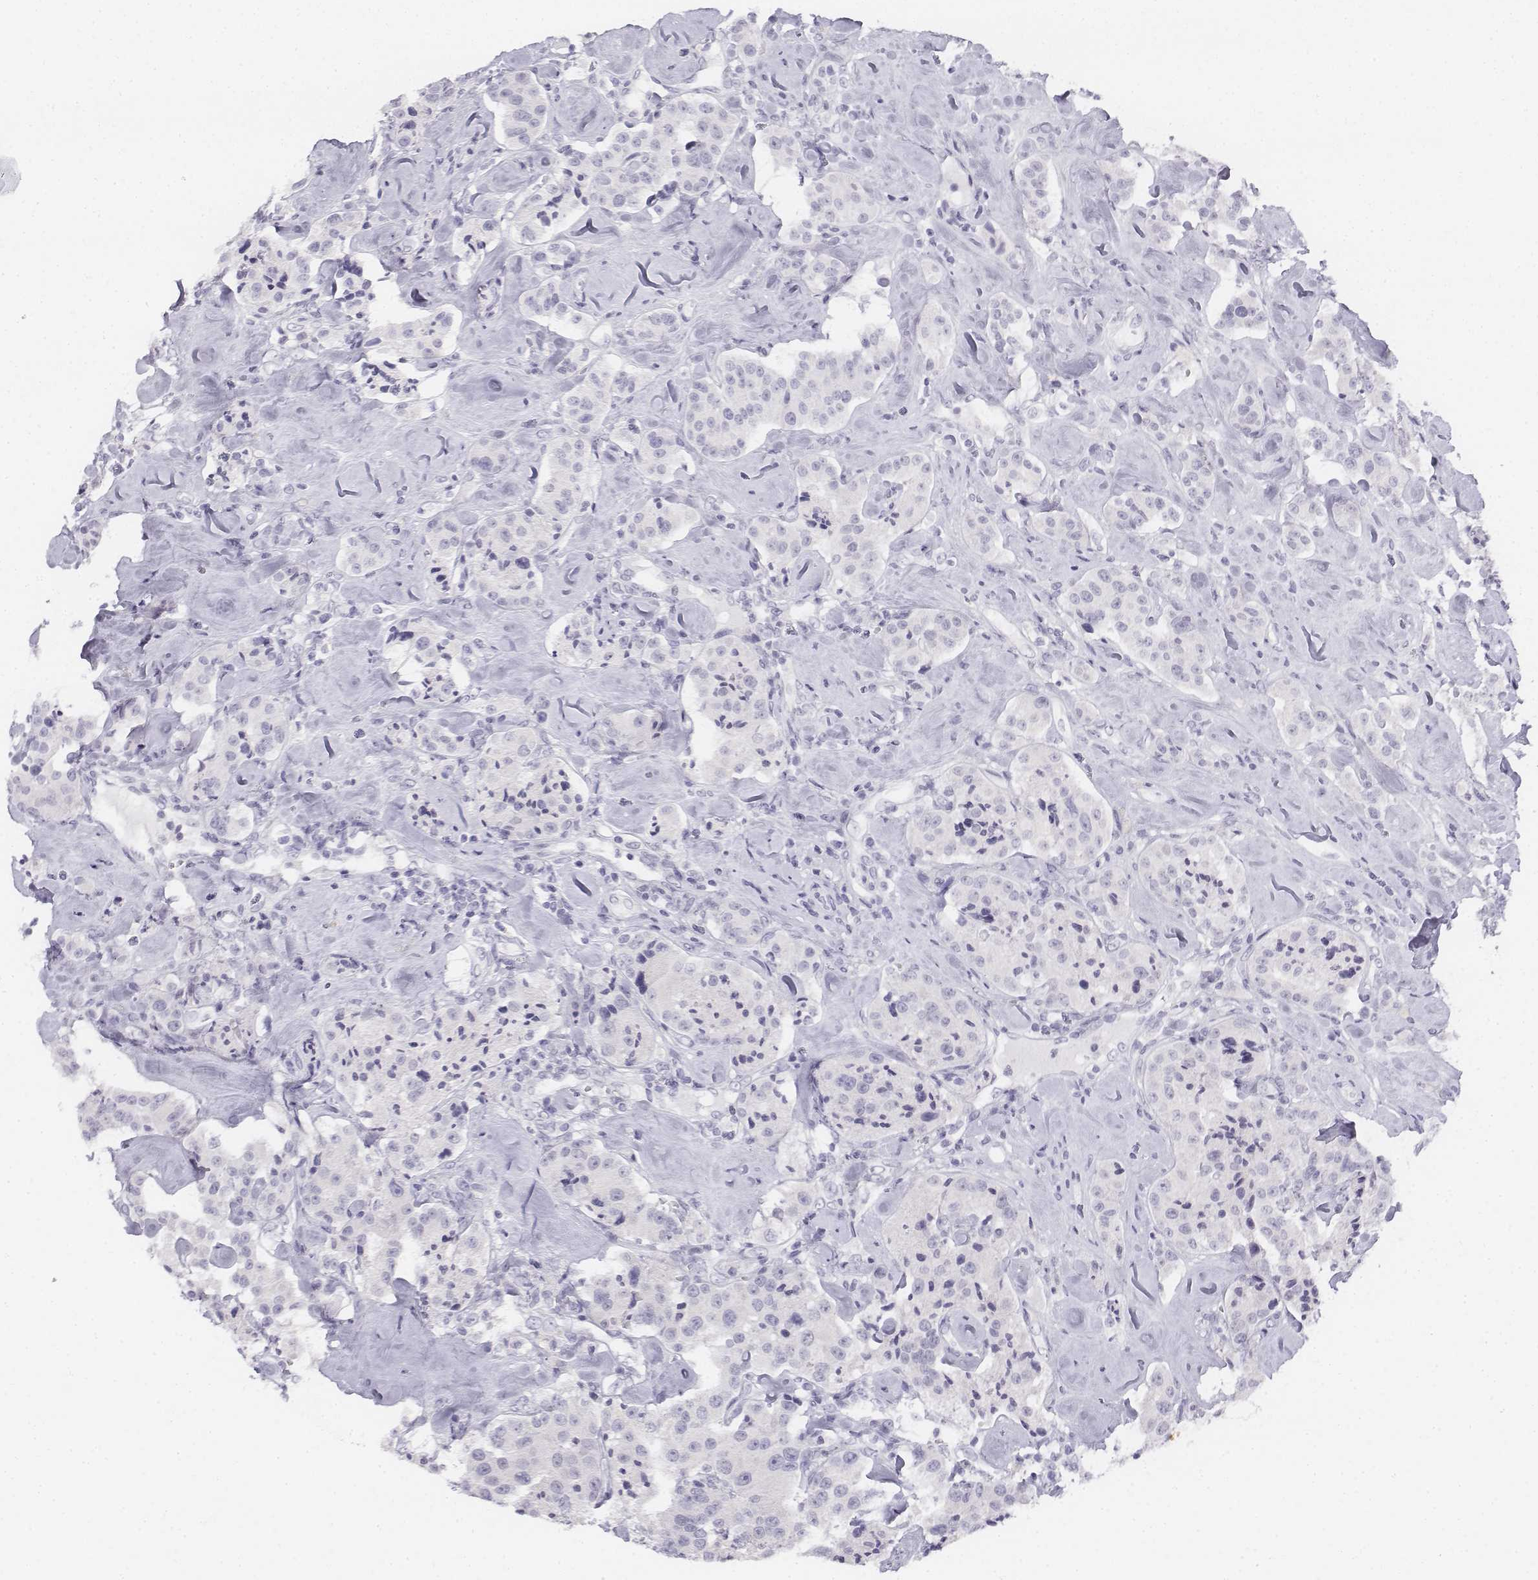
{"staining": {"intensity": "negative", "quantity": "none", "location": "none"}, "tissue": "carcinoid", "cell_type": "Tumor cells", "image_type": "cancer", "snomed": [{"axis": "morphology", "description": "Carcinoid, malignant, NOS"}, {"axis": "topography", "description": "Pancreas"}], "caption": "Tumor cells show no significant protein positivity in carcinoid. (DAB immunohistochemistry, high magnification).", "gene": "UCN2", "patient": {"sex": "male", "age": 41}}